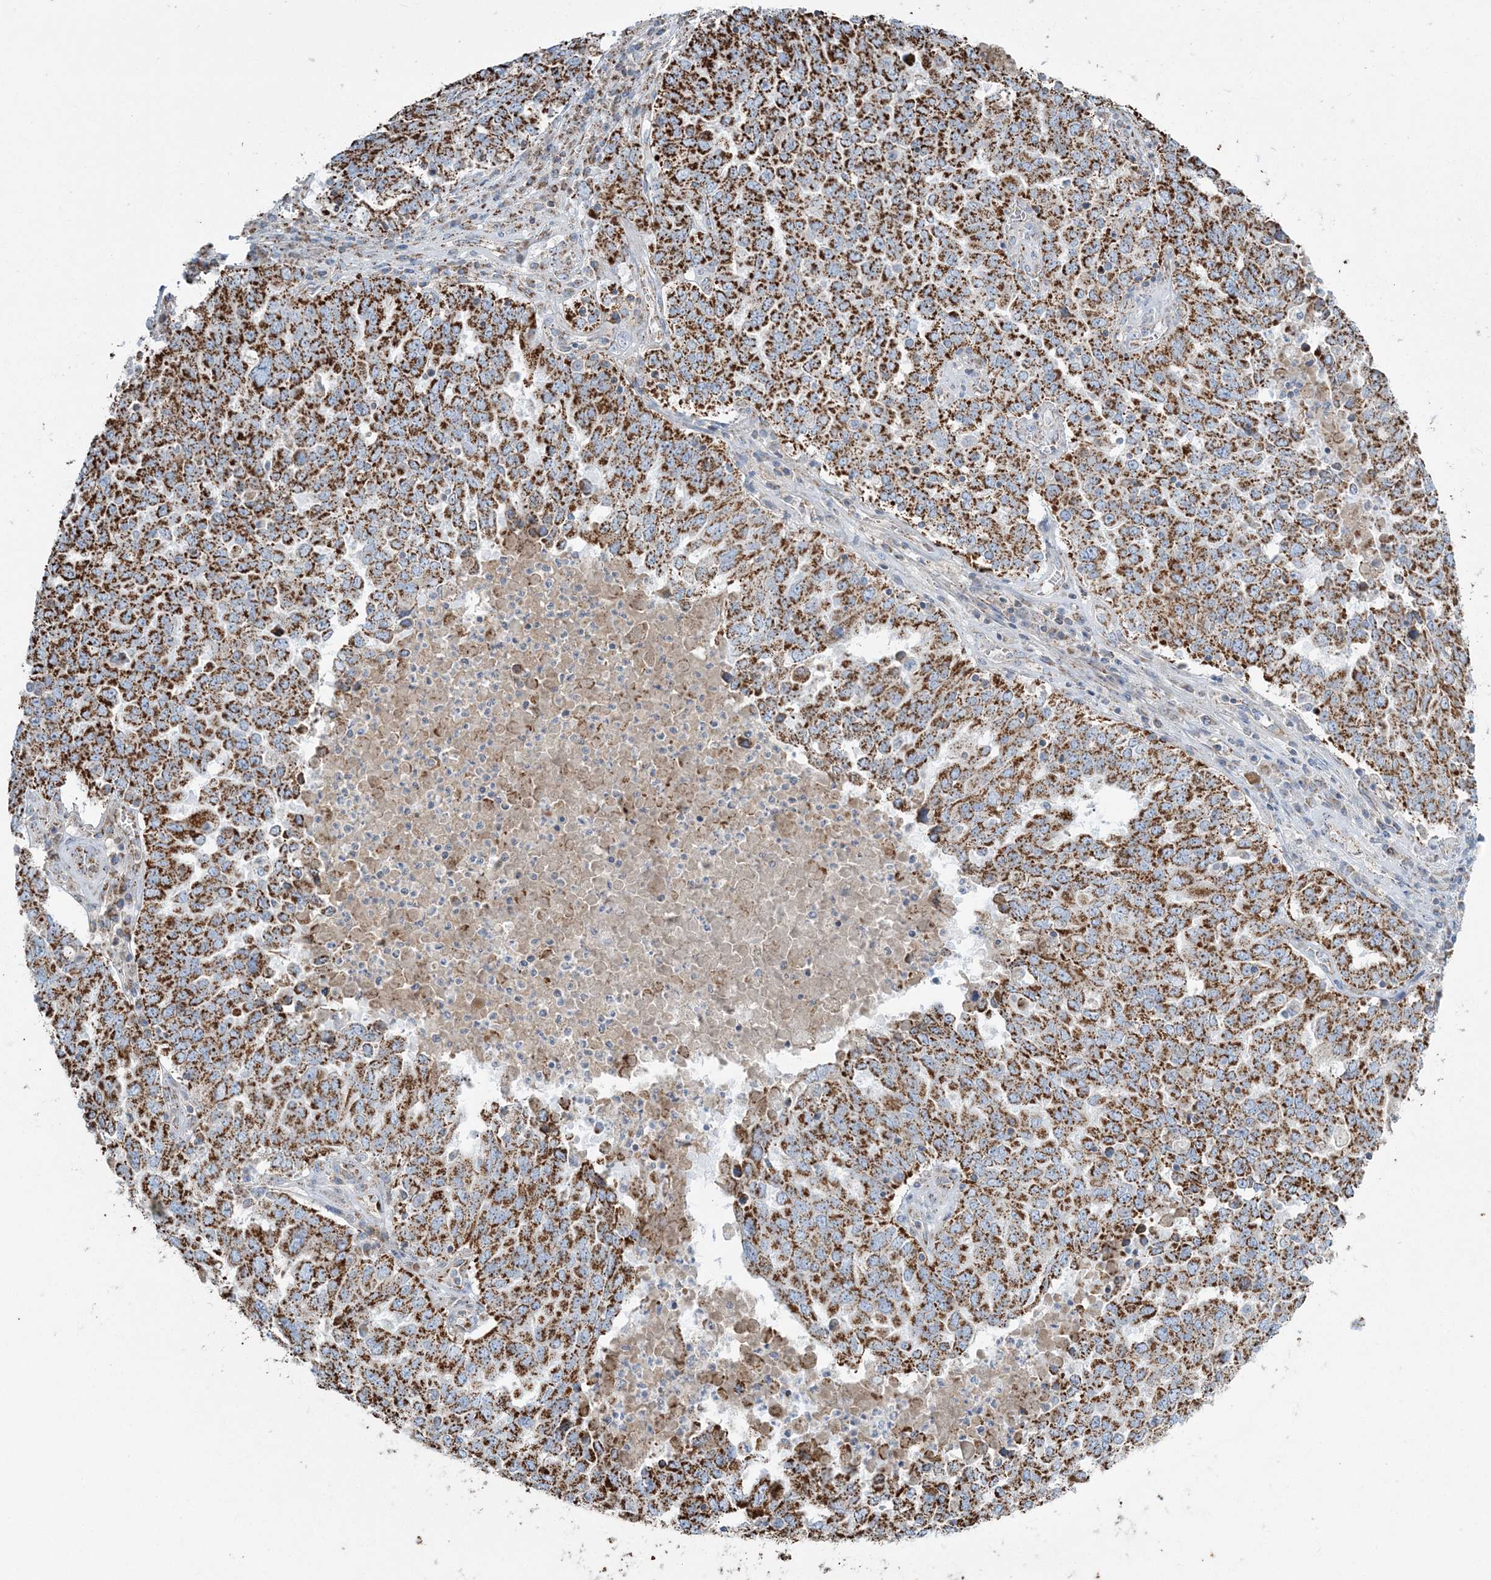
{"staining": {"intensity": "strong", "quantity": ">75%", "location": "cytoplasmic/membranous"}, "tissue": "ovarian cancer", "cell_type": "Tumor cells", "image_type": "cancer", "snomed": [{"axis": "morphology", "description": "Carcinoma, endometroid"}, {"axis": "topography", "description": "Ovary"}], "caption": "Immunohistochemistry photomicrograph of ovarian cancer stained for a protein (brown), which exhibits high levels of strong cytoplasmic/membranous staining in about >75% of tumor cells.", "gene": "RAB11FIP3", "patient": {"sex": "female", "age": 62}}